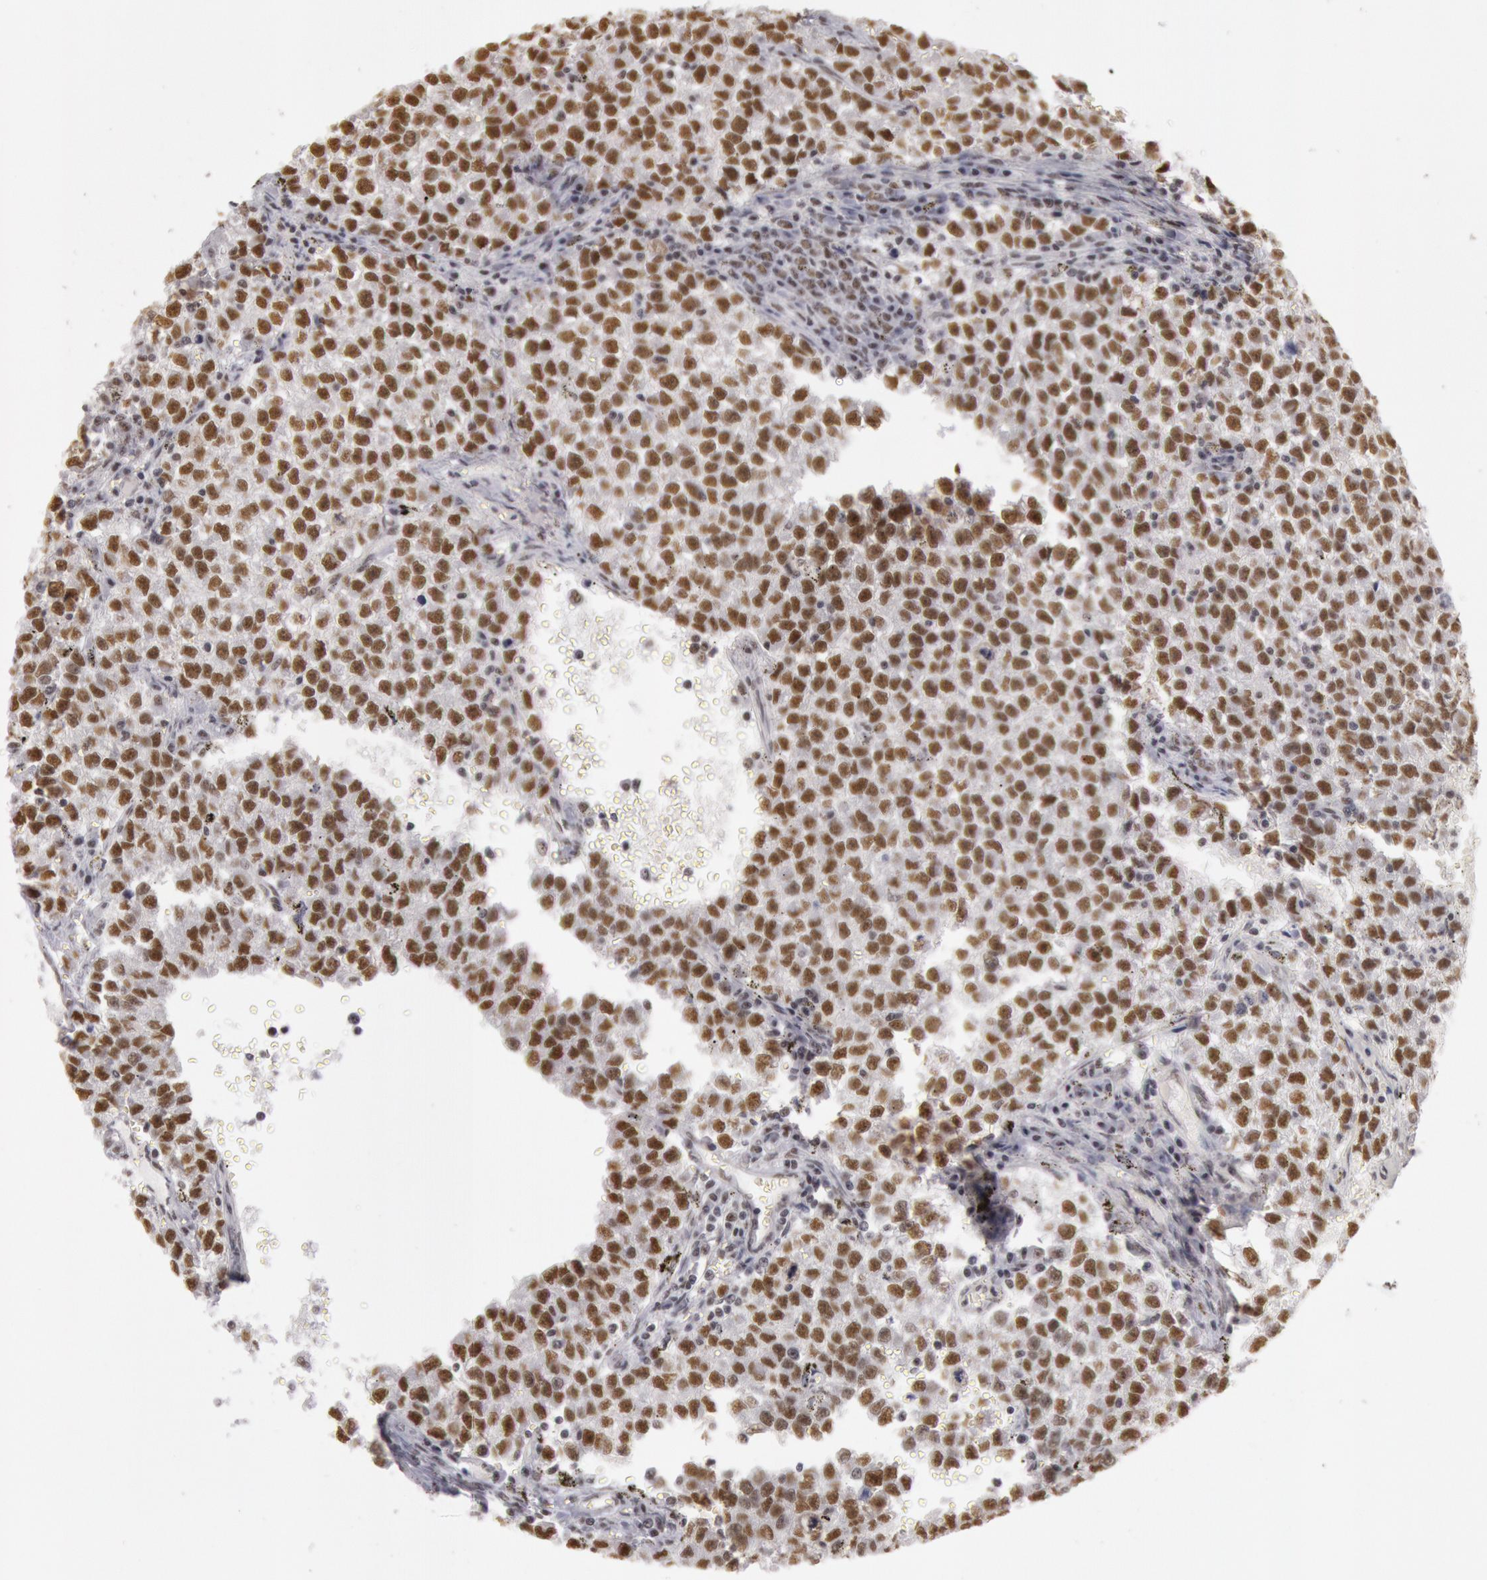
{"staining": {"intensity": "strong", "quantity": ">75%", "location": "nuclear"}, "tissue": "testis cancer", "cell_type": "Tumor cells", "image_type": "cancer", "snomed": [{"axis": "morphology", "description": "Seminoma, NOS"}, {"axis": "topography", "description": "Testis"}], "caption": "A high-resolution histopathology image shows immunohistochemistry staining of testis cancer, which displays strong nuclear expression in about >75% of tumor cells.", "gene": "ESS2", "patient": {"sex": "male", "age": 35}}